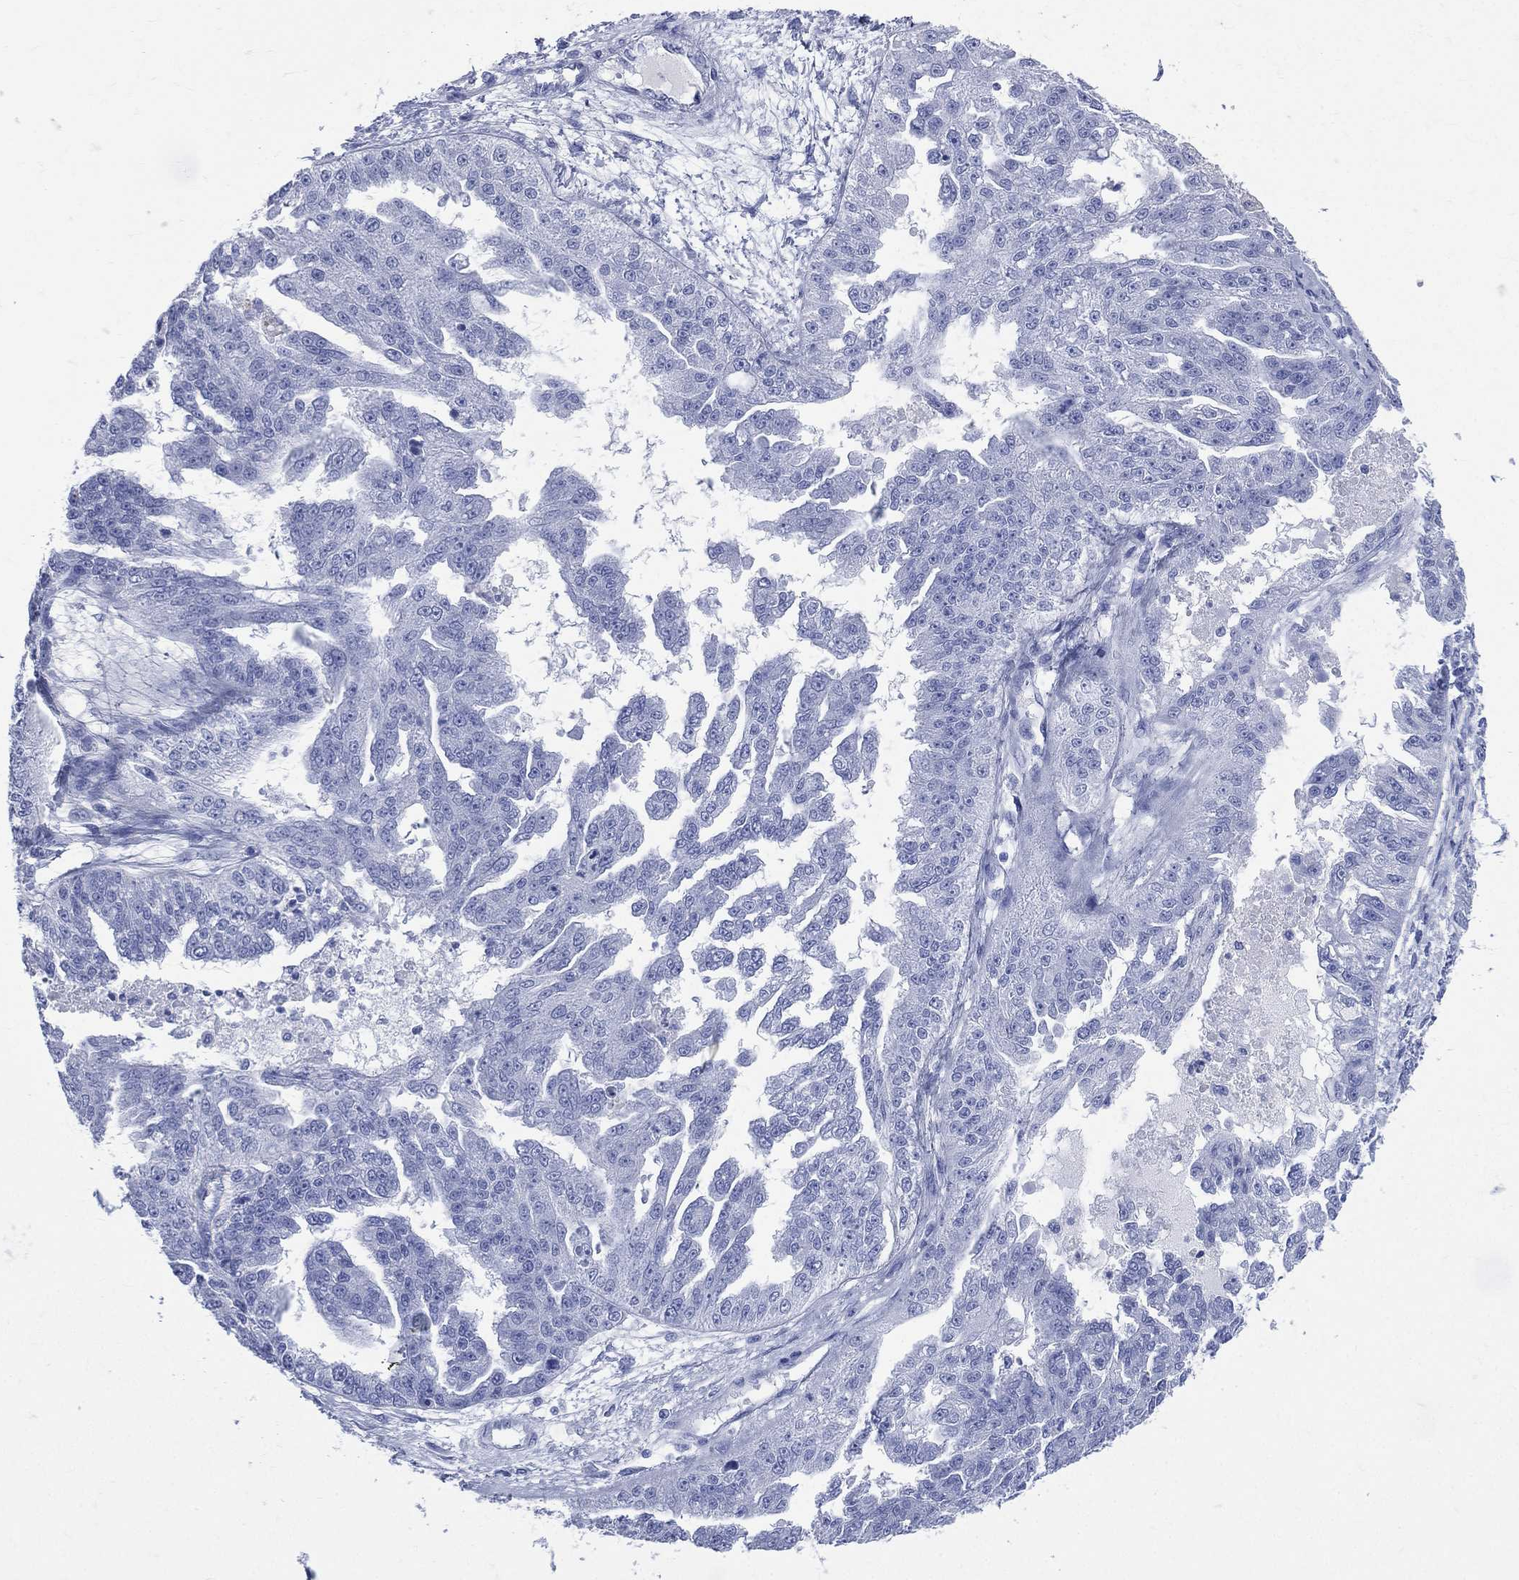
{"staining": {"intensity": "negative", "quantity": "none", "location": "none"}, "tissue": "ovarian cancer", "cell_type": "Tumor cells", "image_type": "cancer", "snomed": [{"axis": "morphology", "description": "Cystadenocarcinoma, serous, NOS"}, {"axis": "topography", "description": "Ovary"}], "caption": "Tumor cells are negative for protein expression in human ovarian serous cystadenocarcinoma. (DAB immunohistochemistry with hematoxylin counter stain).", "gene": "SYP", "patient": {"sex": "female", "age": 58}}